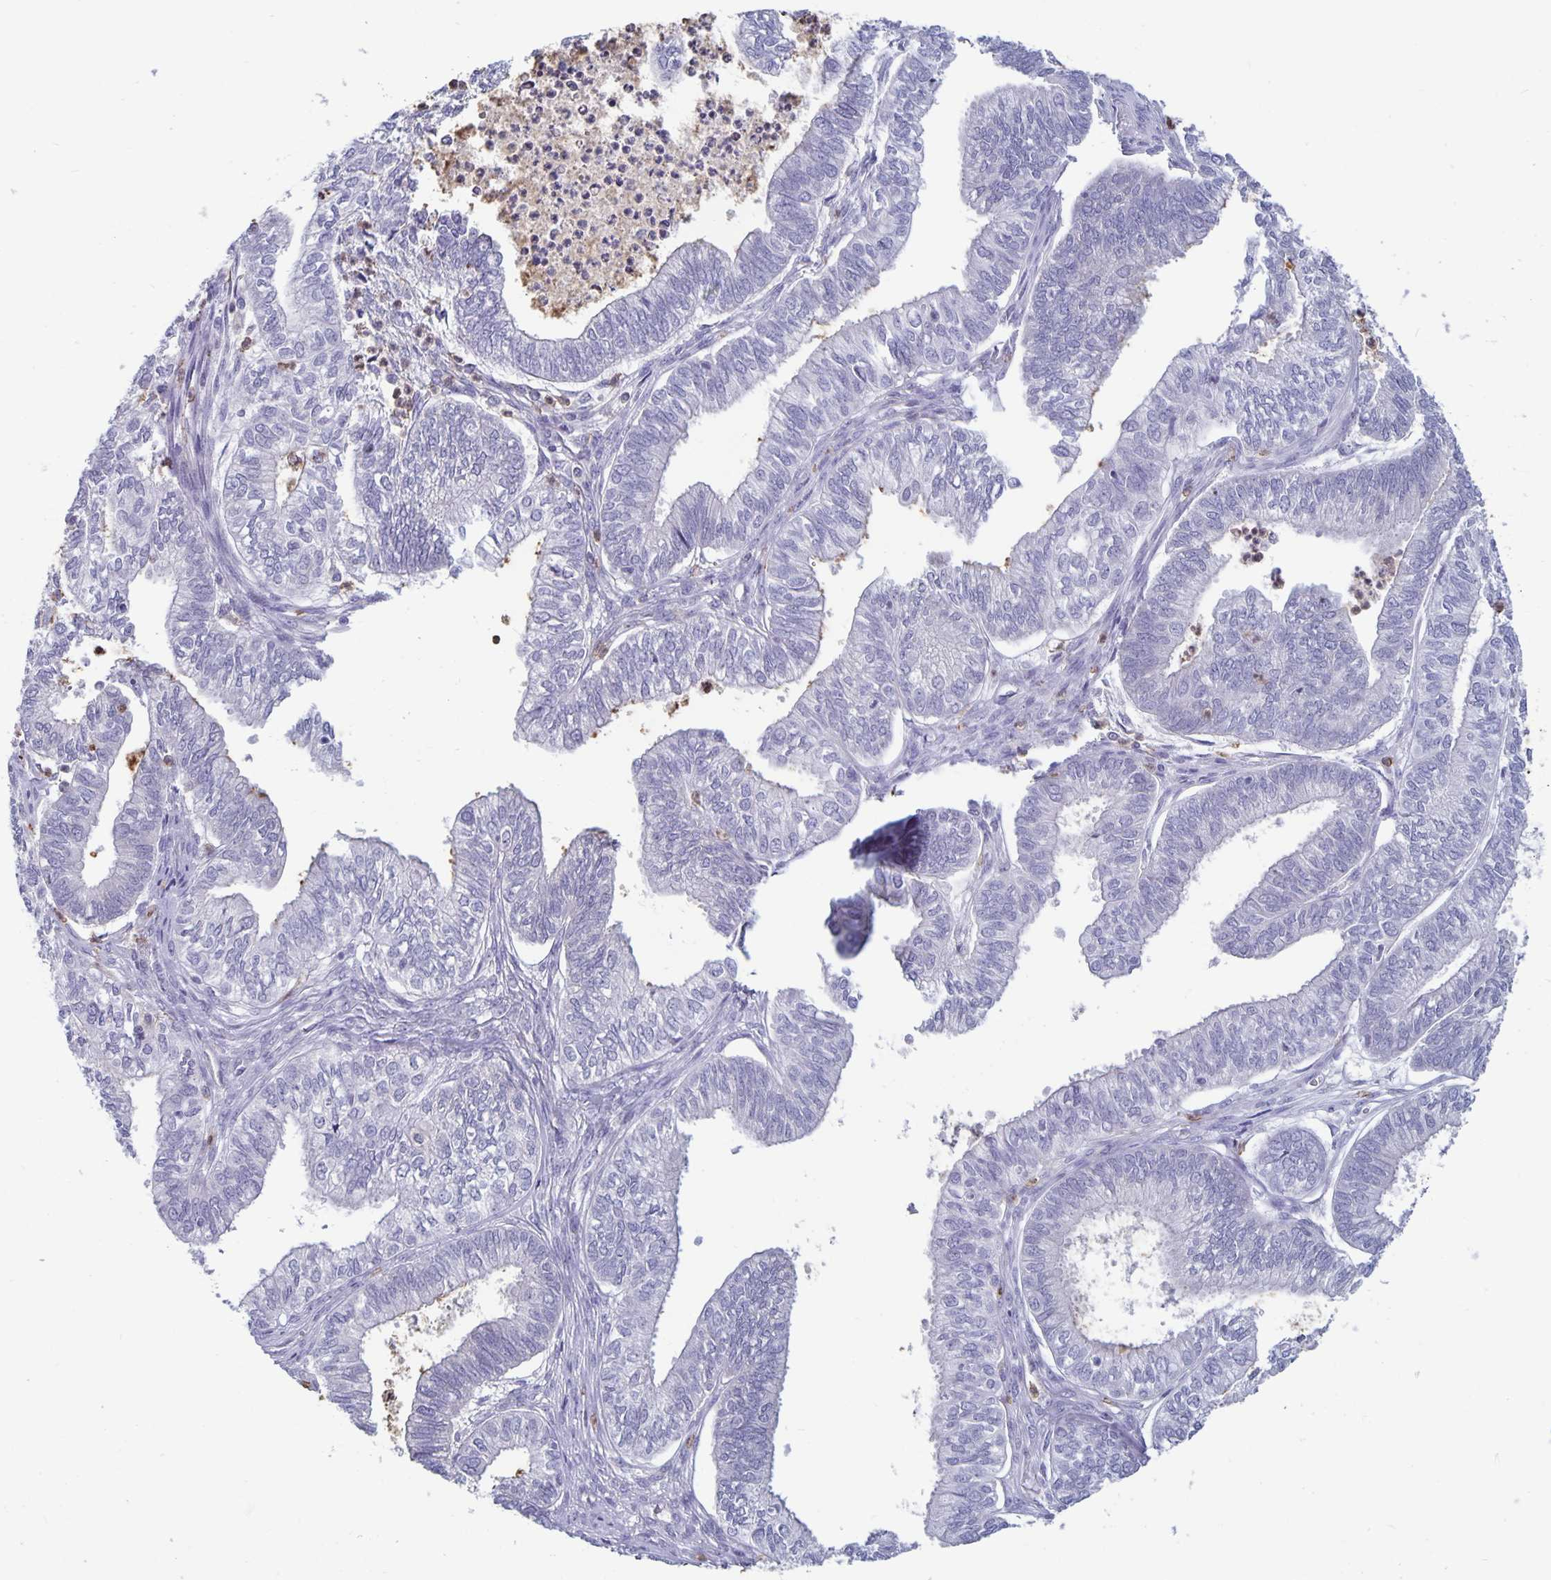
{"staining": {"intensity": "negative", "quantity": "none", "location": "none"}, "tissue": "ovarian cancer", "cell_type": "Tumor cells", "image_type": "cancer", "snomed": [{"axis": "morphology", "description": "Carcinoma, endometroid"}, {"axis": "topography", "description": "Ovary"}], "caption": "IHC micrograph of ovarian cancer stained for a protein (brown), which shows no positivity in tumor cells.", "gene": "PLCB3", "patient": {"sex": "female", "age": 64}}